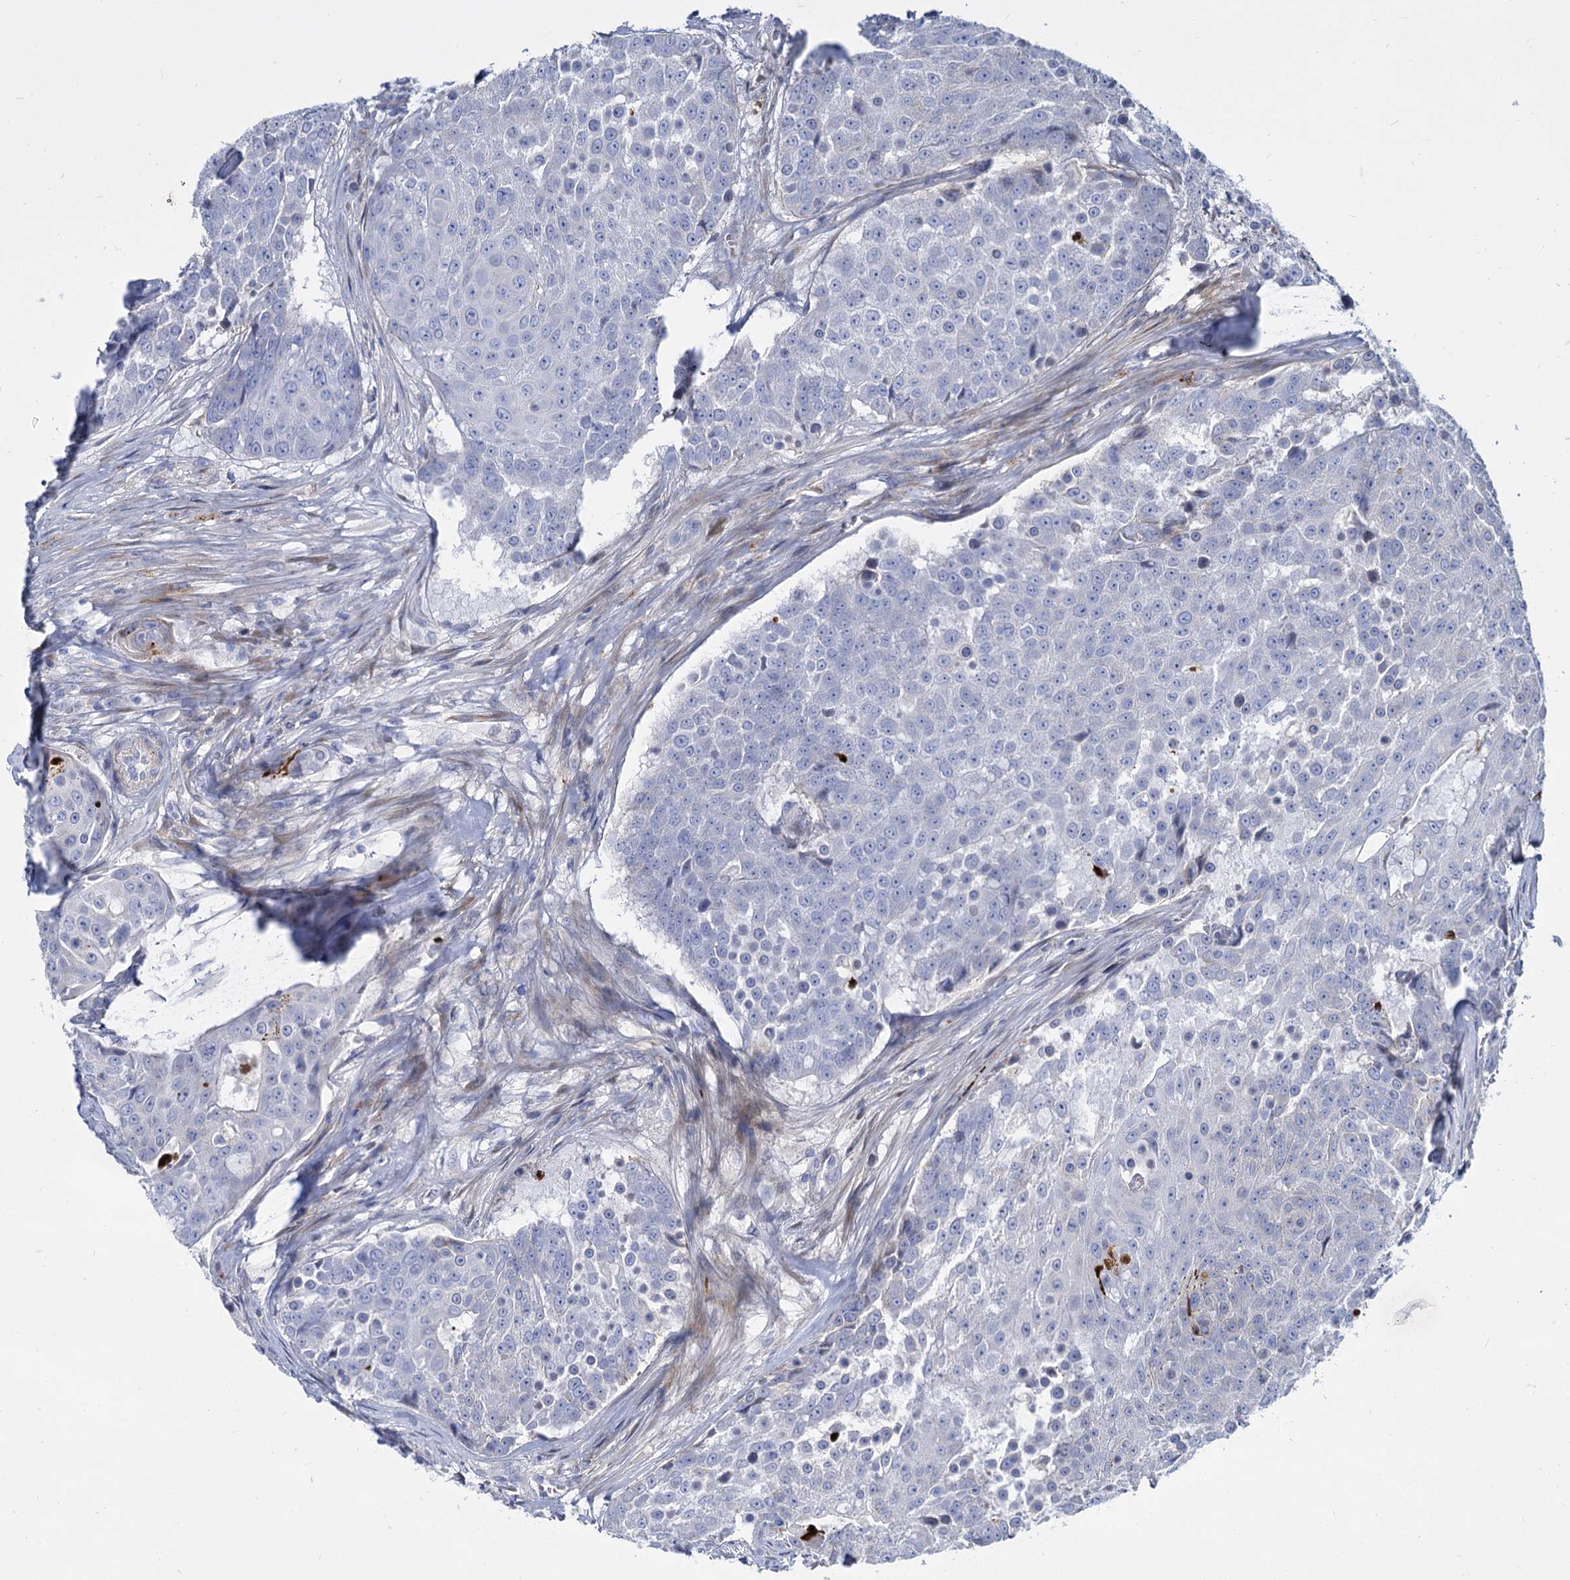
{"staining": {"intensity": "negative", "quantity": "none", "location": "none"}, "tissue": "urothelial cancer", "cell_type": "Tumor cells", "image_type": "cancer", "snomed": [{"axis": "morphology", "description": "Urothelial carcinoma, High grade"}, {"axis": "topography", "description": "Urinary bladder"}], "caption": "Urothelial carcinoma (high-grade) was stained to show a protein in brown. There is no significant expression in tumor cells.", "gene": "TRIM77", "patient": {"sex": "female", "age": 63}}